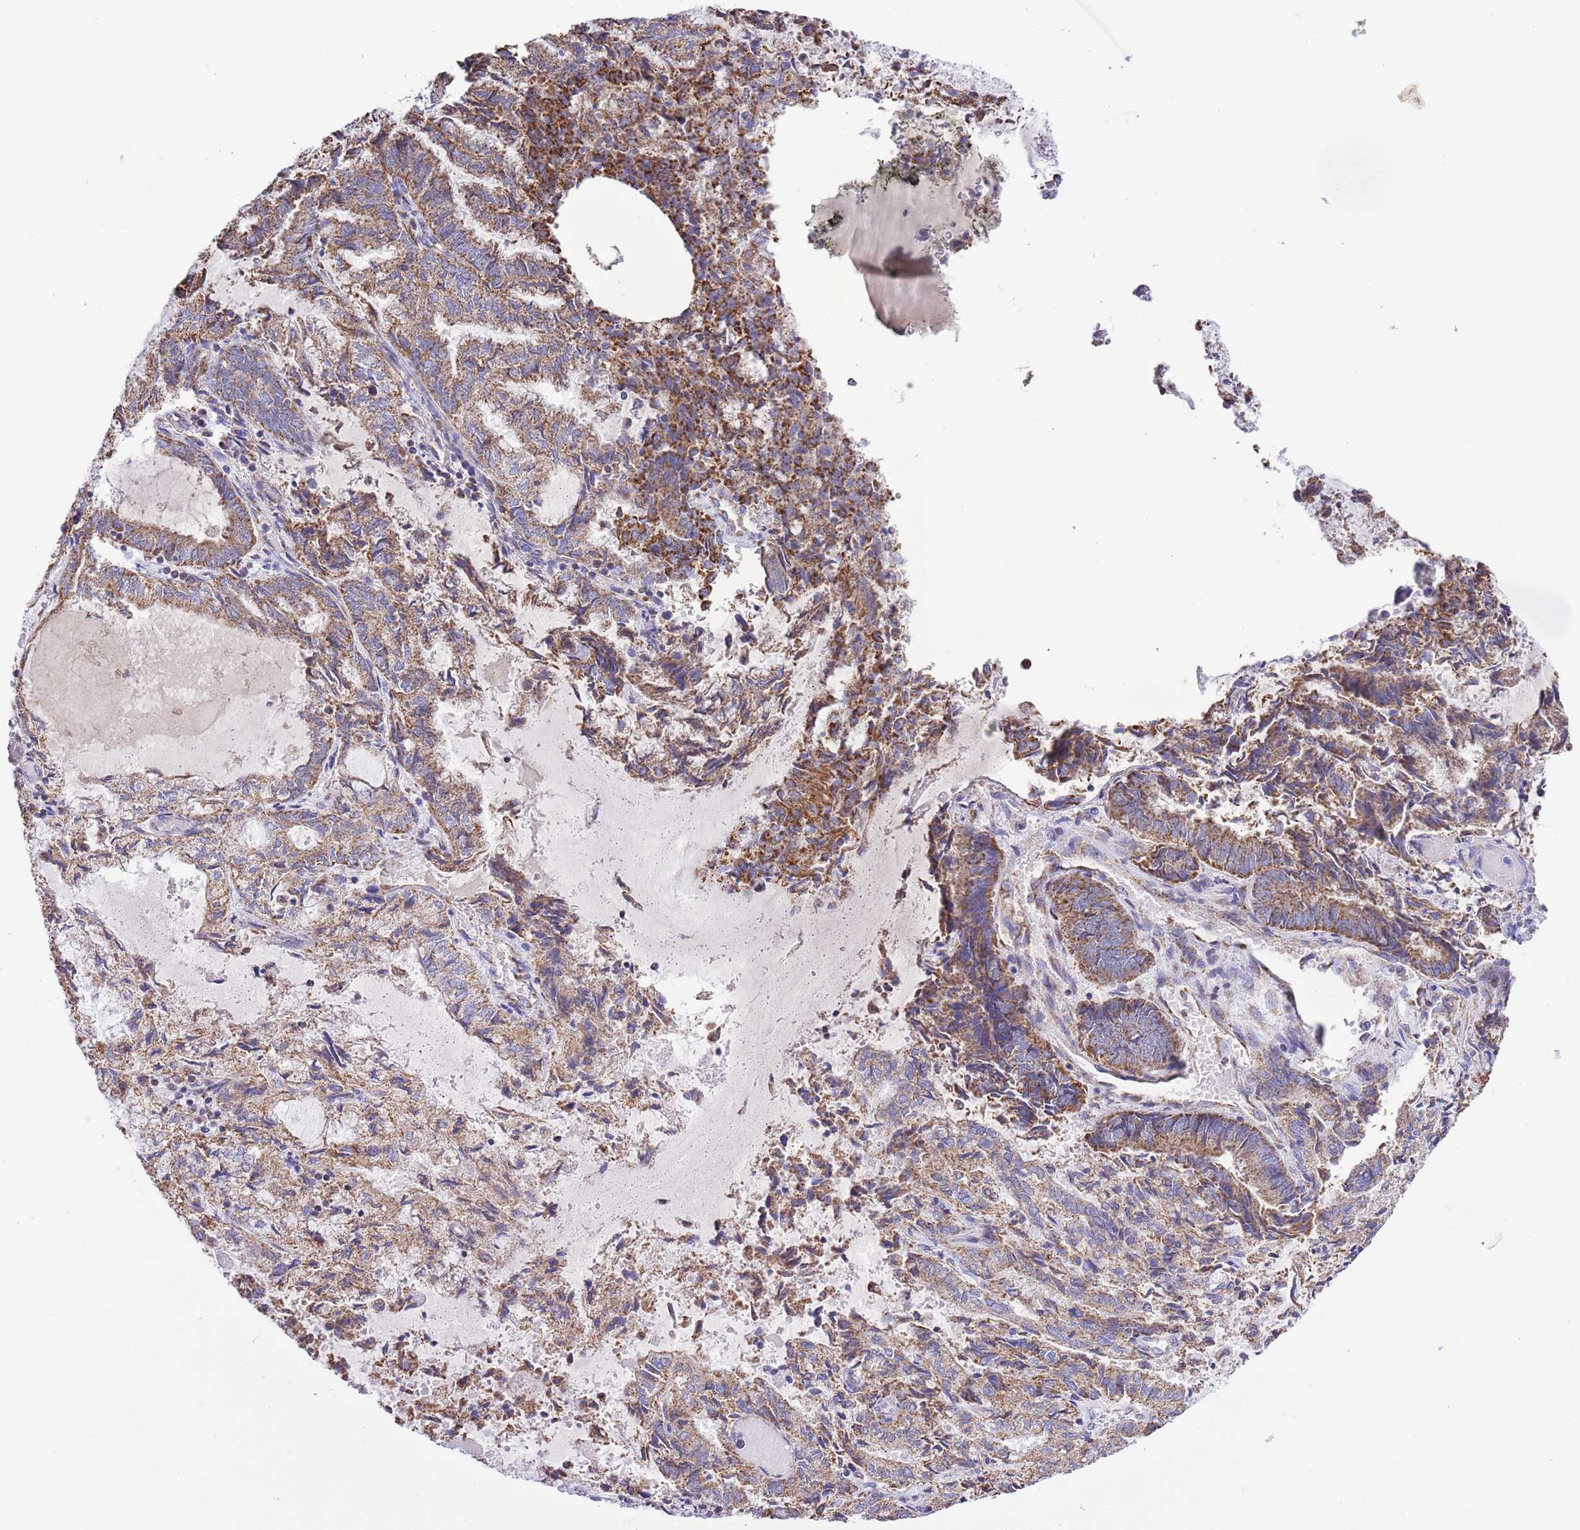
{"staining": {"intensity": "moderate", "quantity": ">75%", "location": "cytoplasmic/membranous"}, "tissue": "endometrial cancer", "cell_type": "Tumor cells", "image_type": "cancer", "snomed": [{"axis": "morphology", "description": "Adenocarcinoma, NOS"}, {"axis": "topography", "description": "Endometrium"}], "caption": "Immunohistochemistry (IHC) micrograph of neoplastic tissue: adenocarcinoma (endometrial) stained using IHC demonstrates medium levels of moderate protein expression localized specifically in the cytoplasmic/membranous of tumor cells, appearing as a cytoplasmic/membranous brown color.", "gene": "TEKTIP1", "patient": {"sex": "female", "age": 80}}